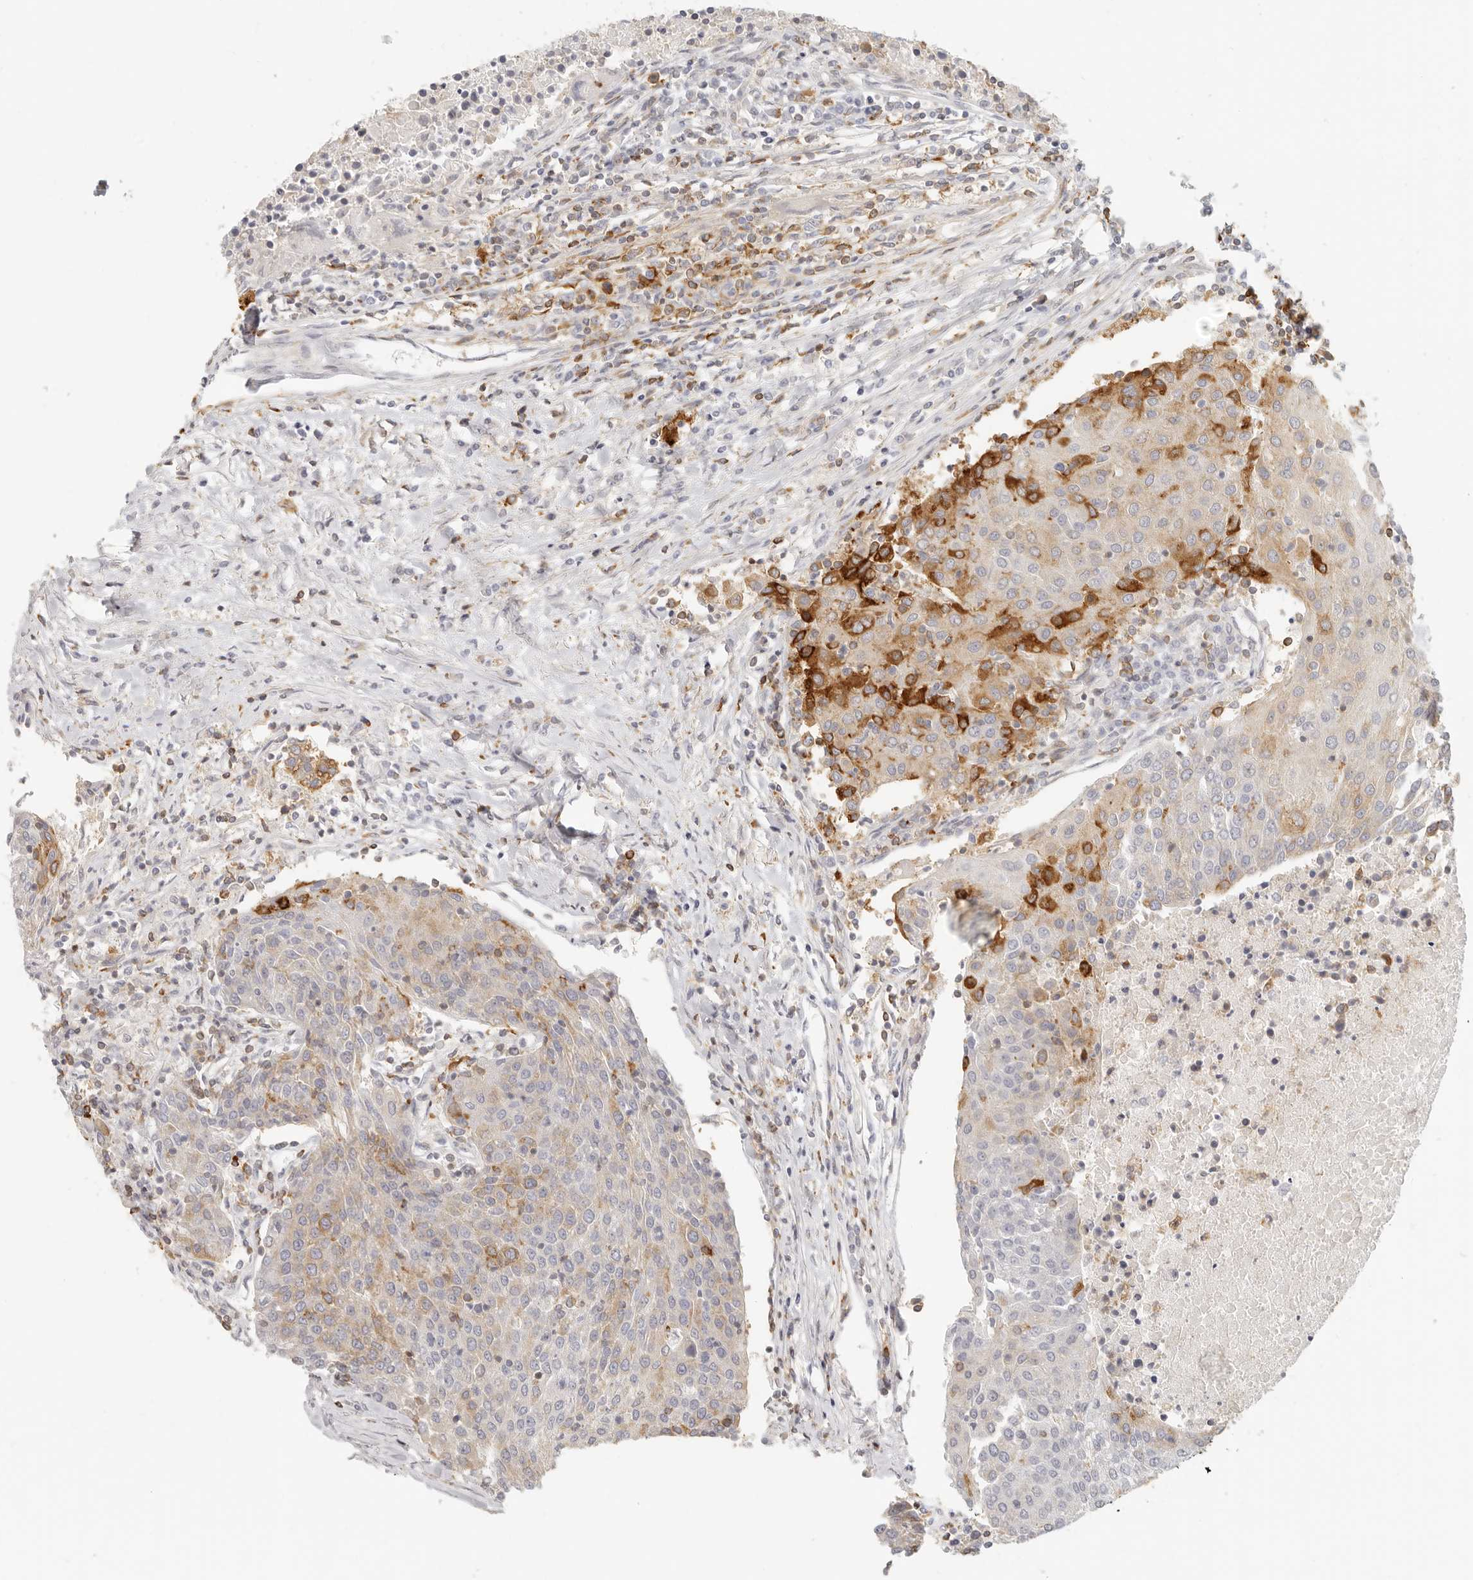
{"staining": {"intensity": "moderate", "quantity": "<25%", "location": "cytoplasmic/membranous"}, "tissue": "urothelial cancer", "cell_type": "Tumor cells", "image_type": "cancer", "snomed": [{"axis": "morphology", "description": "Urothelial carcinoma, High grade"}, {"axis": "topography", "description": "Urinary bladder"}], "caption": "A high-resolution photomicrograph shows immunohistochemistry staining of urothelial carcinoma (high-grade), which reveals moderate cytoplasmic/membranous staining in about <25% of tumor cells.", "gene": "NIBAN1", "patient": {"sex": "female", "age": 85}}